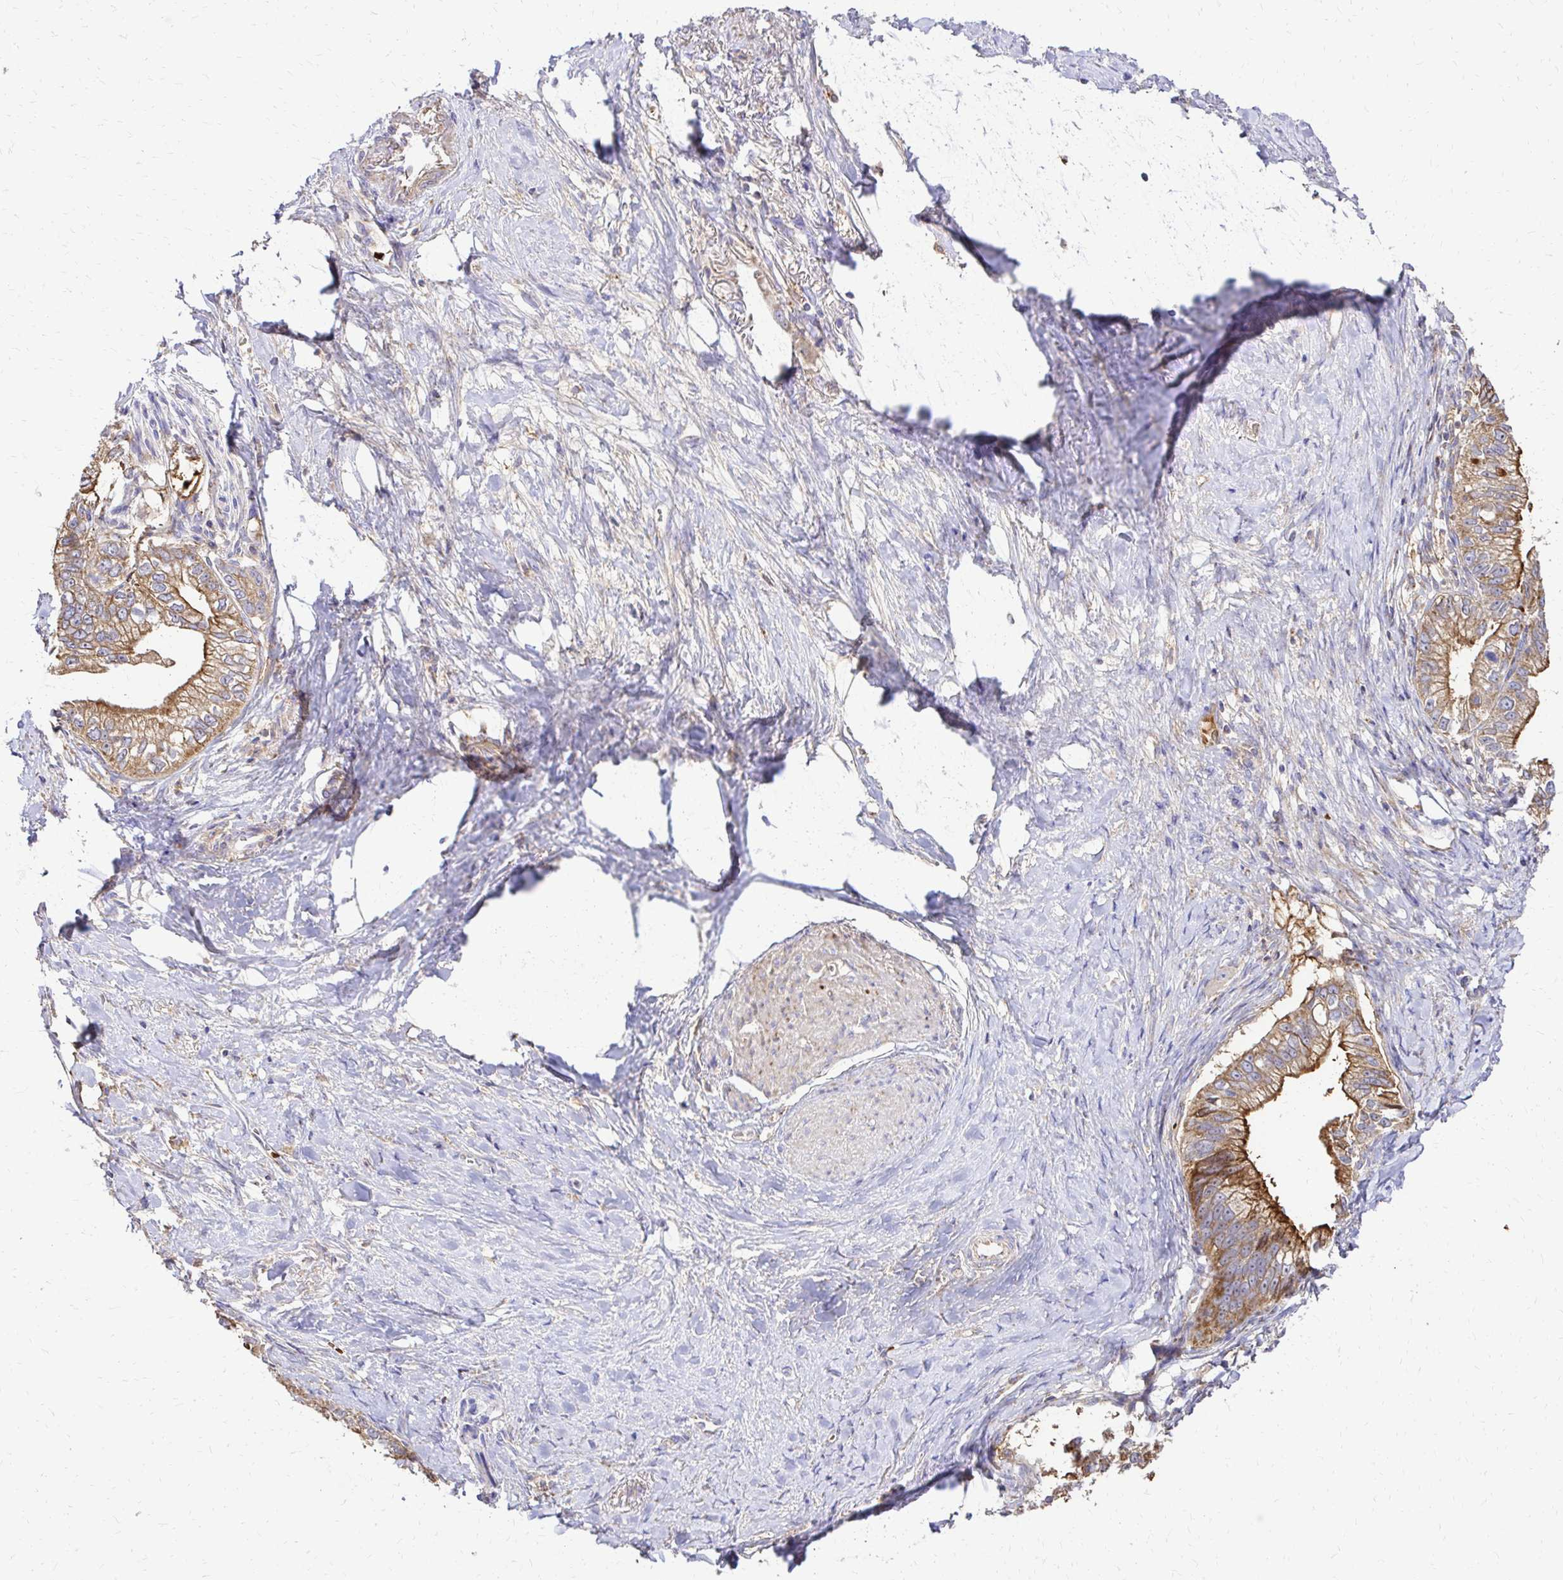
{"staining": {"intensity": "moderate", "quantity": ">75%", "location": "cytoplasmic/membranous"}, "tissue": "pancreatic cancer", "cell_type": "Tumor cells", "image_type": "cancer", "snomed": [{"axis": "morphology", "description": "Adenocarcinoma, NOS"}, {"axis": "topography", "description": "Pancreas"}], "caption": "This is an image of immunohistochemistry staining of pancreatic cancer, which shows moderate staining in the cytoplasmic/membranous of tumor cells.", "gene": "MRPL13", "patient": {"sex": "male", "age": 70}}